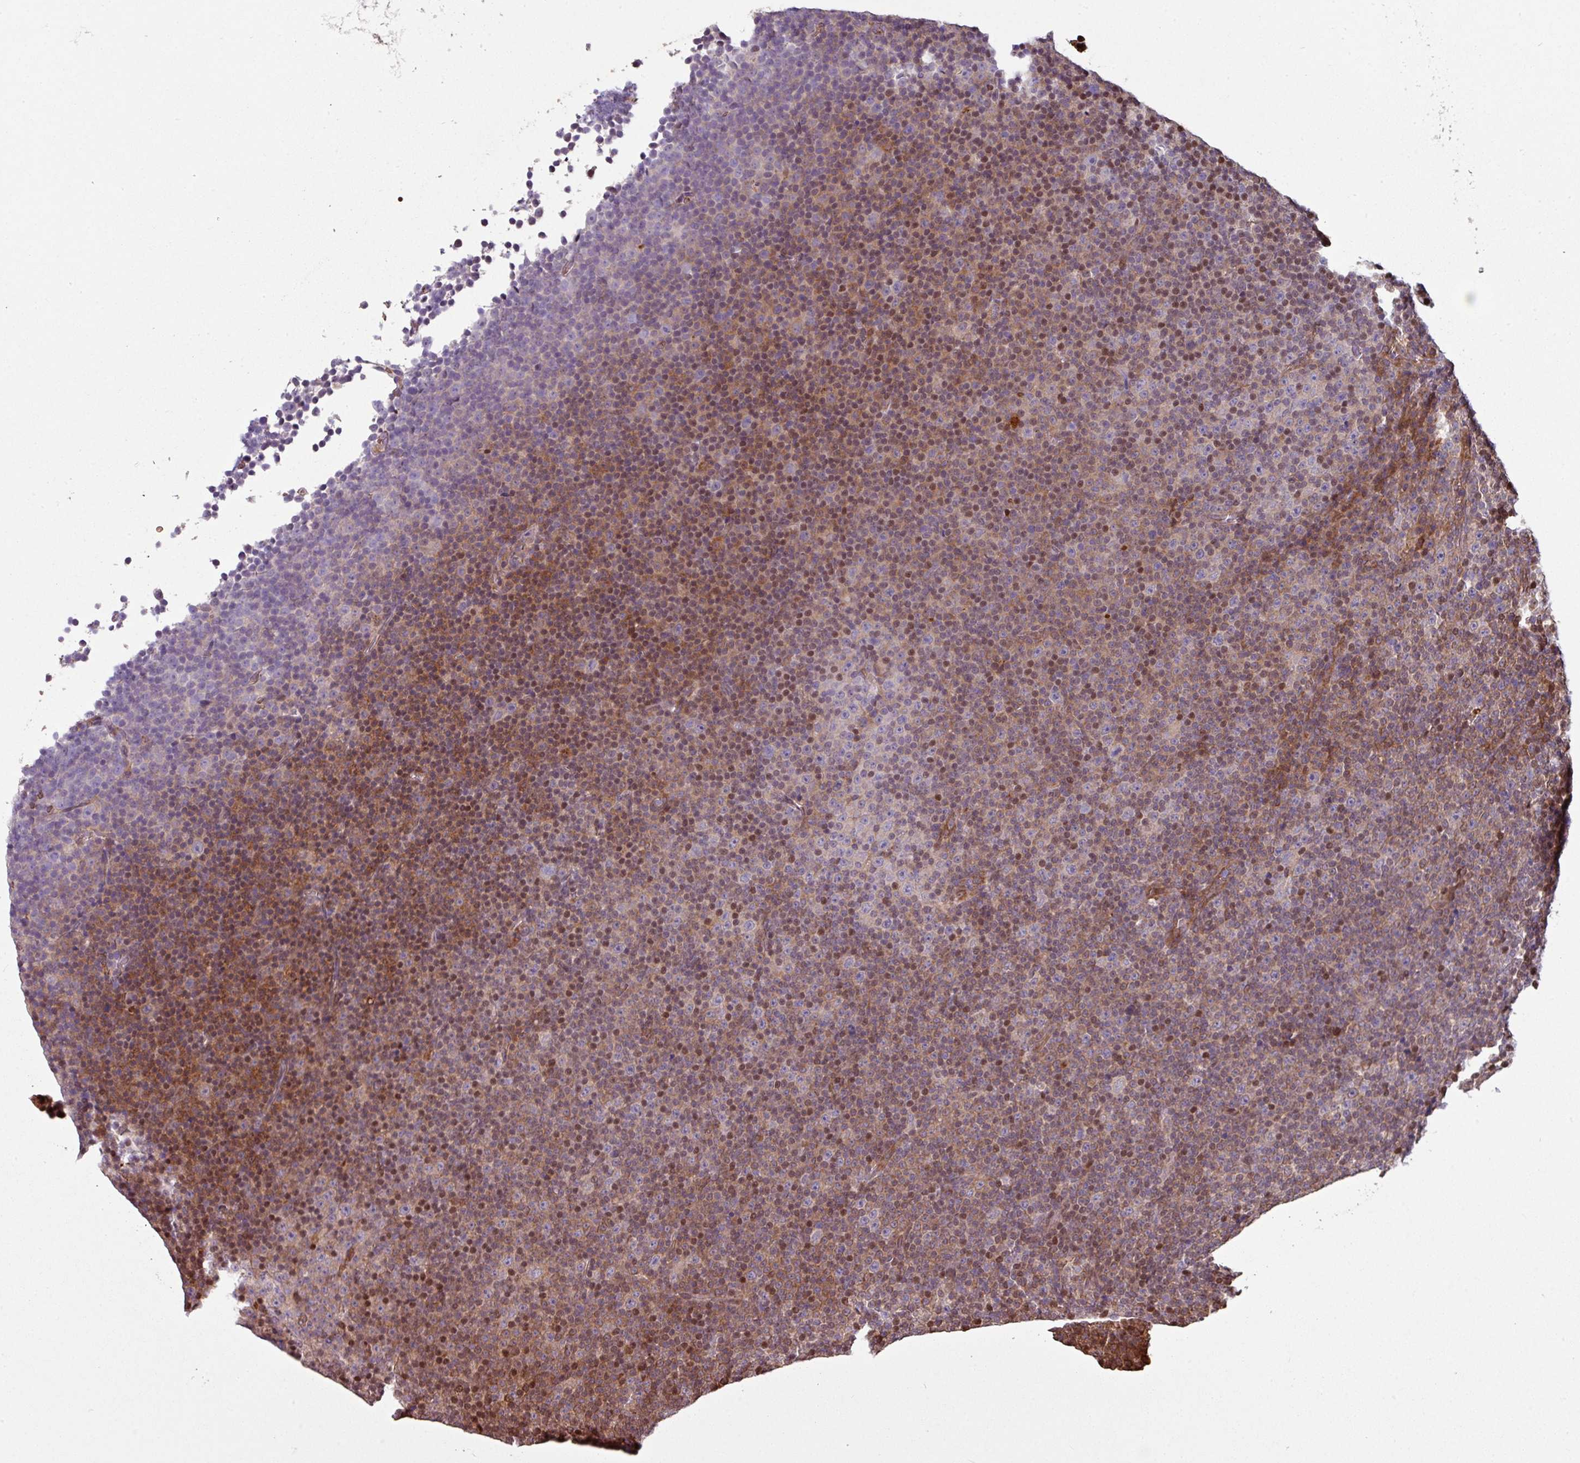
{"staining": {"intensity": "moderate", "quantity": "25%-75%", "location": "cytoplasmic/membranous,nuclear"}, "tissue": "lymphoma", "cell_type": "Tumor cells", "image_type": "cancer", "snomed": [{"axis": "morphology", "description": "Malignant lymphoma, non-Hodgkin's type, Low grade"}, {"axis": "topography", "description": "Lymph node"}], "caption": "This histopathology image exhibits lymphoma stained with immunohistochemistry to label a protein in brown. The cytoplasmic/membranous and nuclear of tumor cells show moderate positivity for the protein. Nuclei are counter-stained blue.", "gene": "ANO9", "patient": {"sex": "female", "age": 67}}